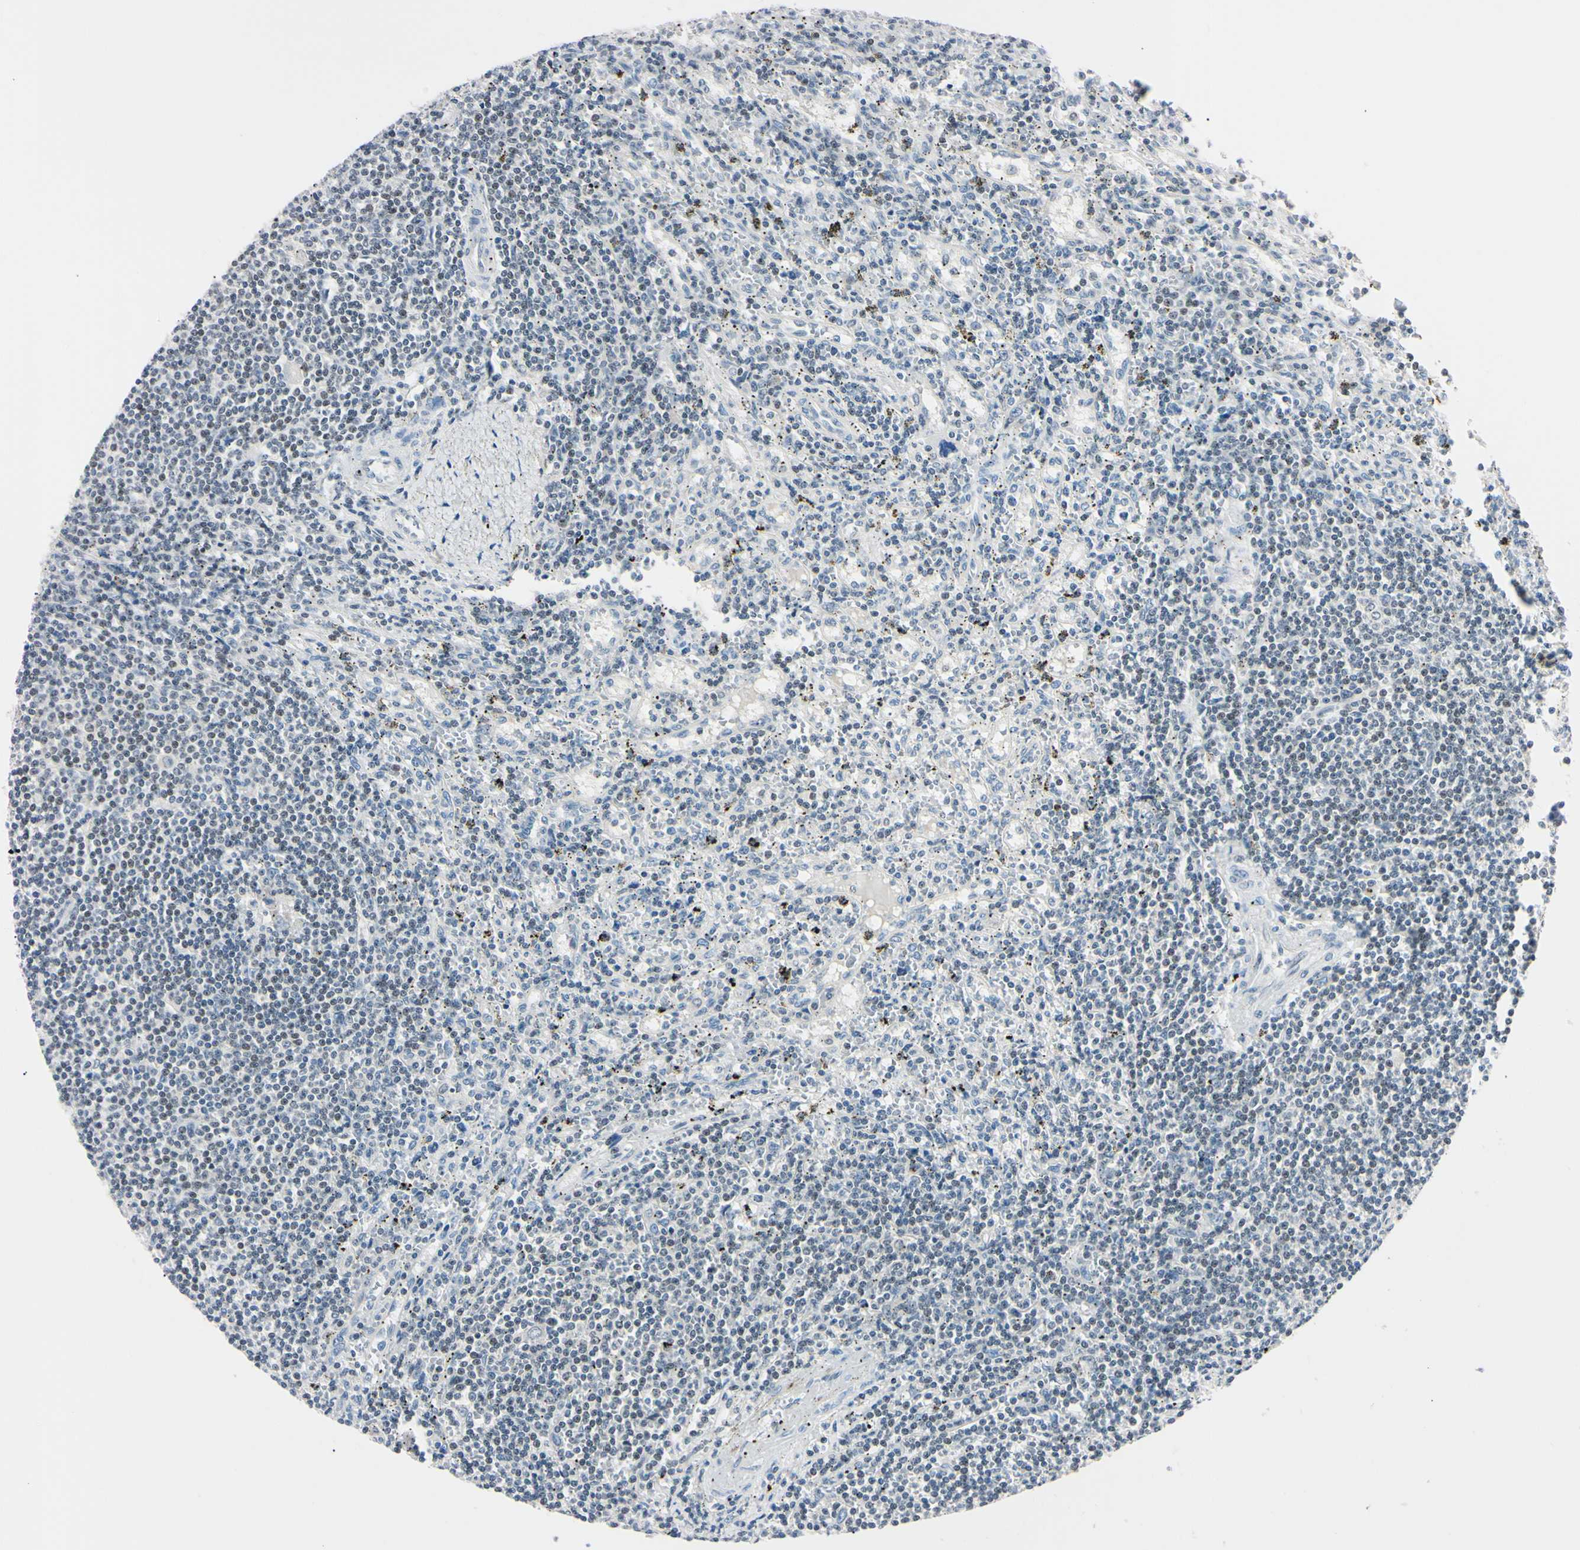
{"staining": {"intensity": "negative", "quantity": "none", "location": "none"}, "tissue": "lymphoma", "cell_type": "Tumor cells", "image_type": "cancer", "snomed": [{"axis": "morphology", "description": "Malignant lymphoma, non-Hodgkin's type, Low grade"}, {"axis": "topography", "description": "Spleen"}], "caption": "Immunohistochemical staining of human lymphoma reveals no significant expression in tumor cells. The staining is performed using DAB (3,3'-diaminobenzidine) brown chromogen with nuclei counter-stained in using hematoxylin.", "gene": "C1orf174", "patient": {"sex": "male", "age": 76}}